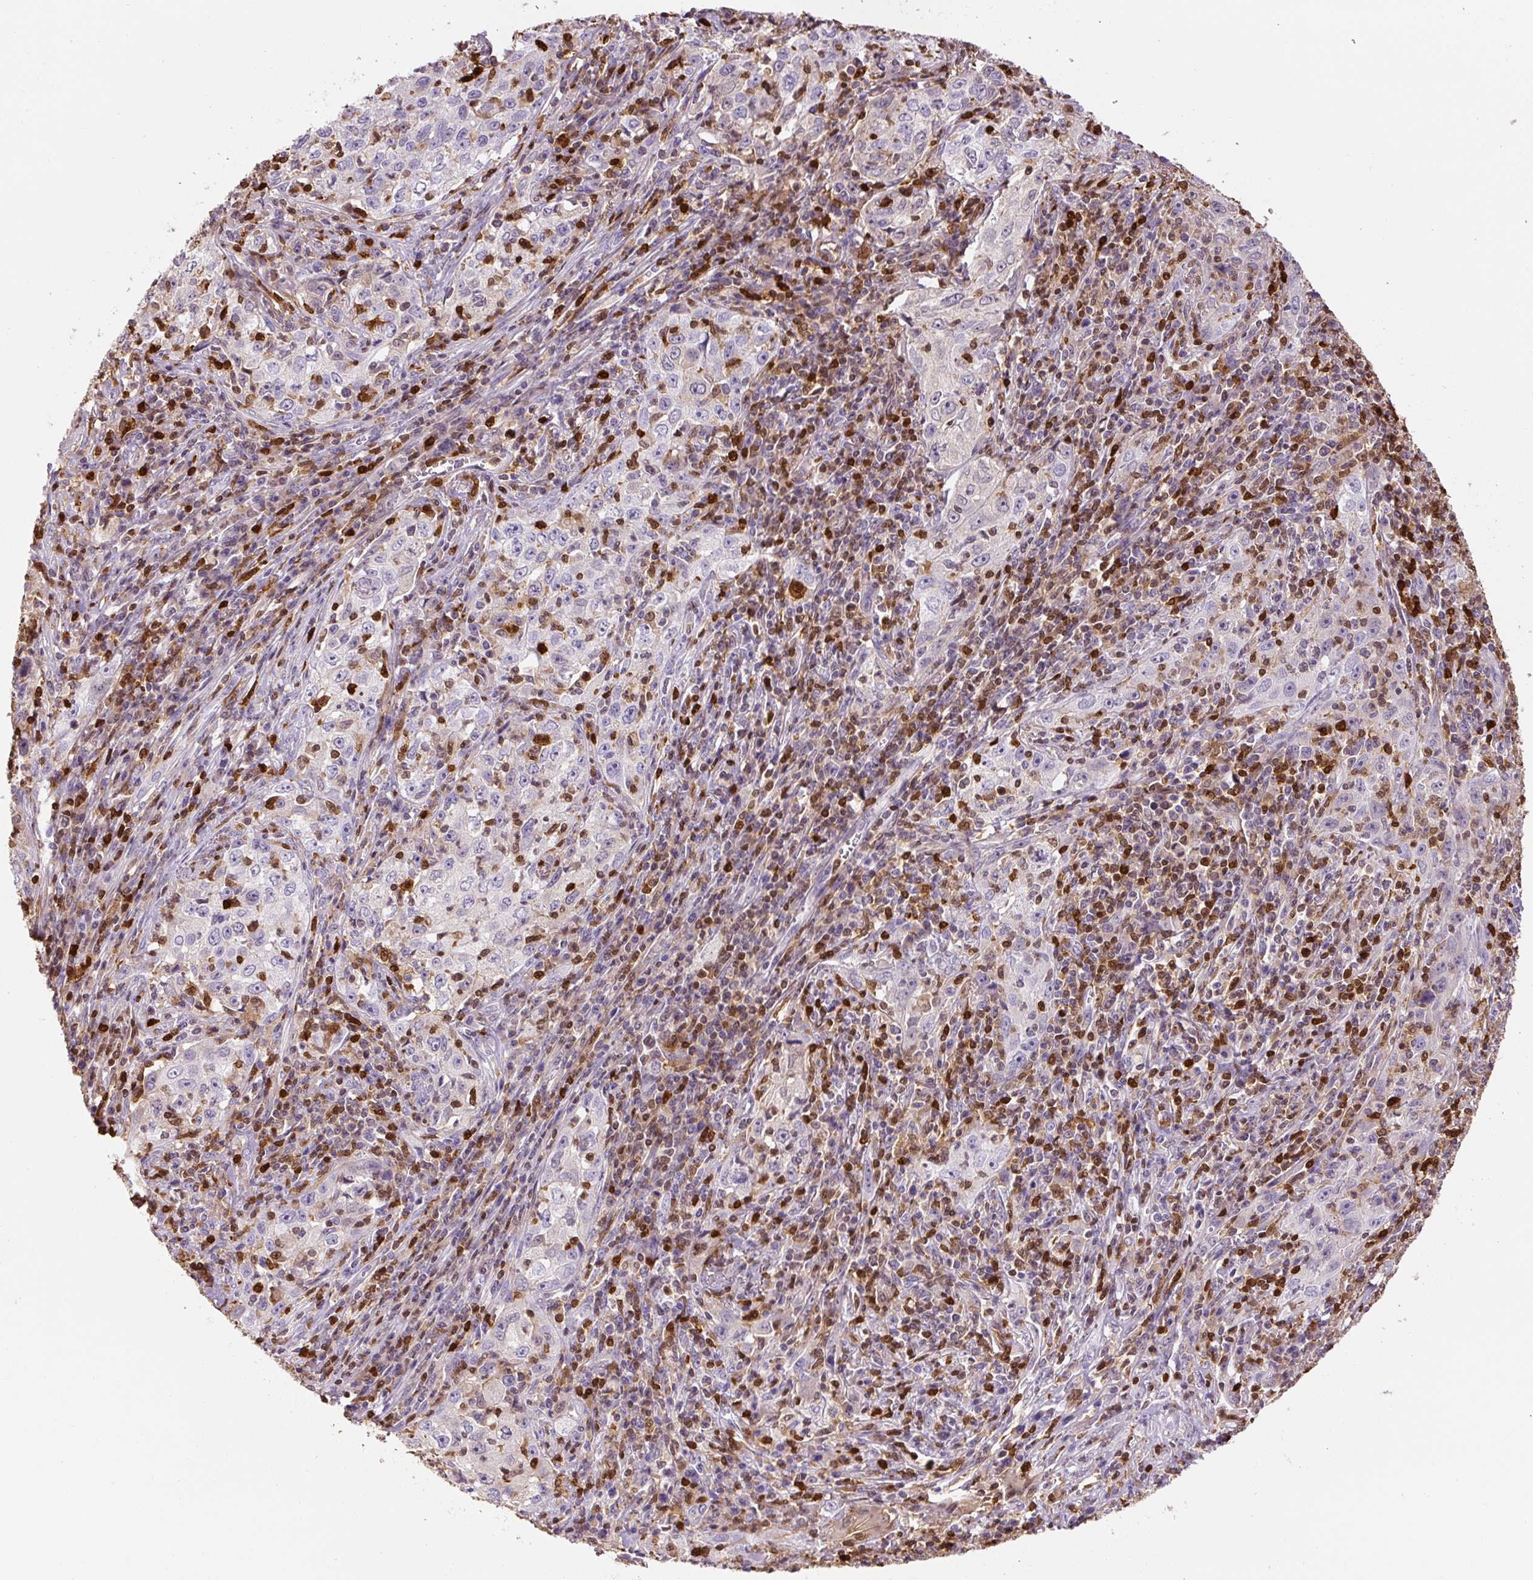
{"staining": {"intensity": "negative", "quantity": "none", "location": "none"}, "tissue": "lung cancer", "cell_type": "Tumor cells", "image_type": "cancer", "snomed": [{"axis": "morphology", "description": "Squamous cell carcinoma, NOS"}, {"axis": "topography", "description": "Lung"}], "caption": "Photomicrograph shows no protein staining in tumor cells of lung cancer (squamous cell carcinoma) tissue.", "gene": "S100A4", "patient": {"sex": "male", "age": 71}}